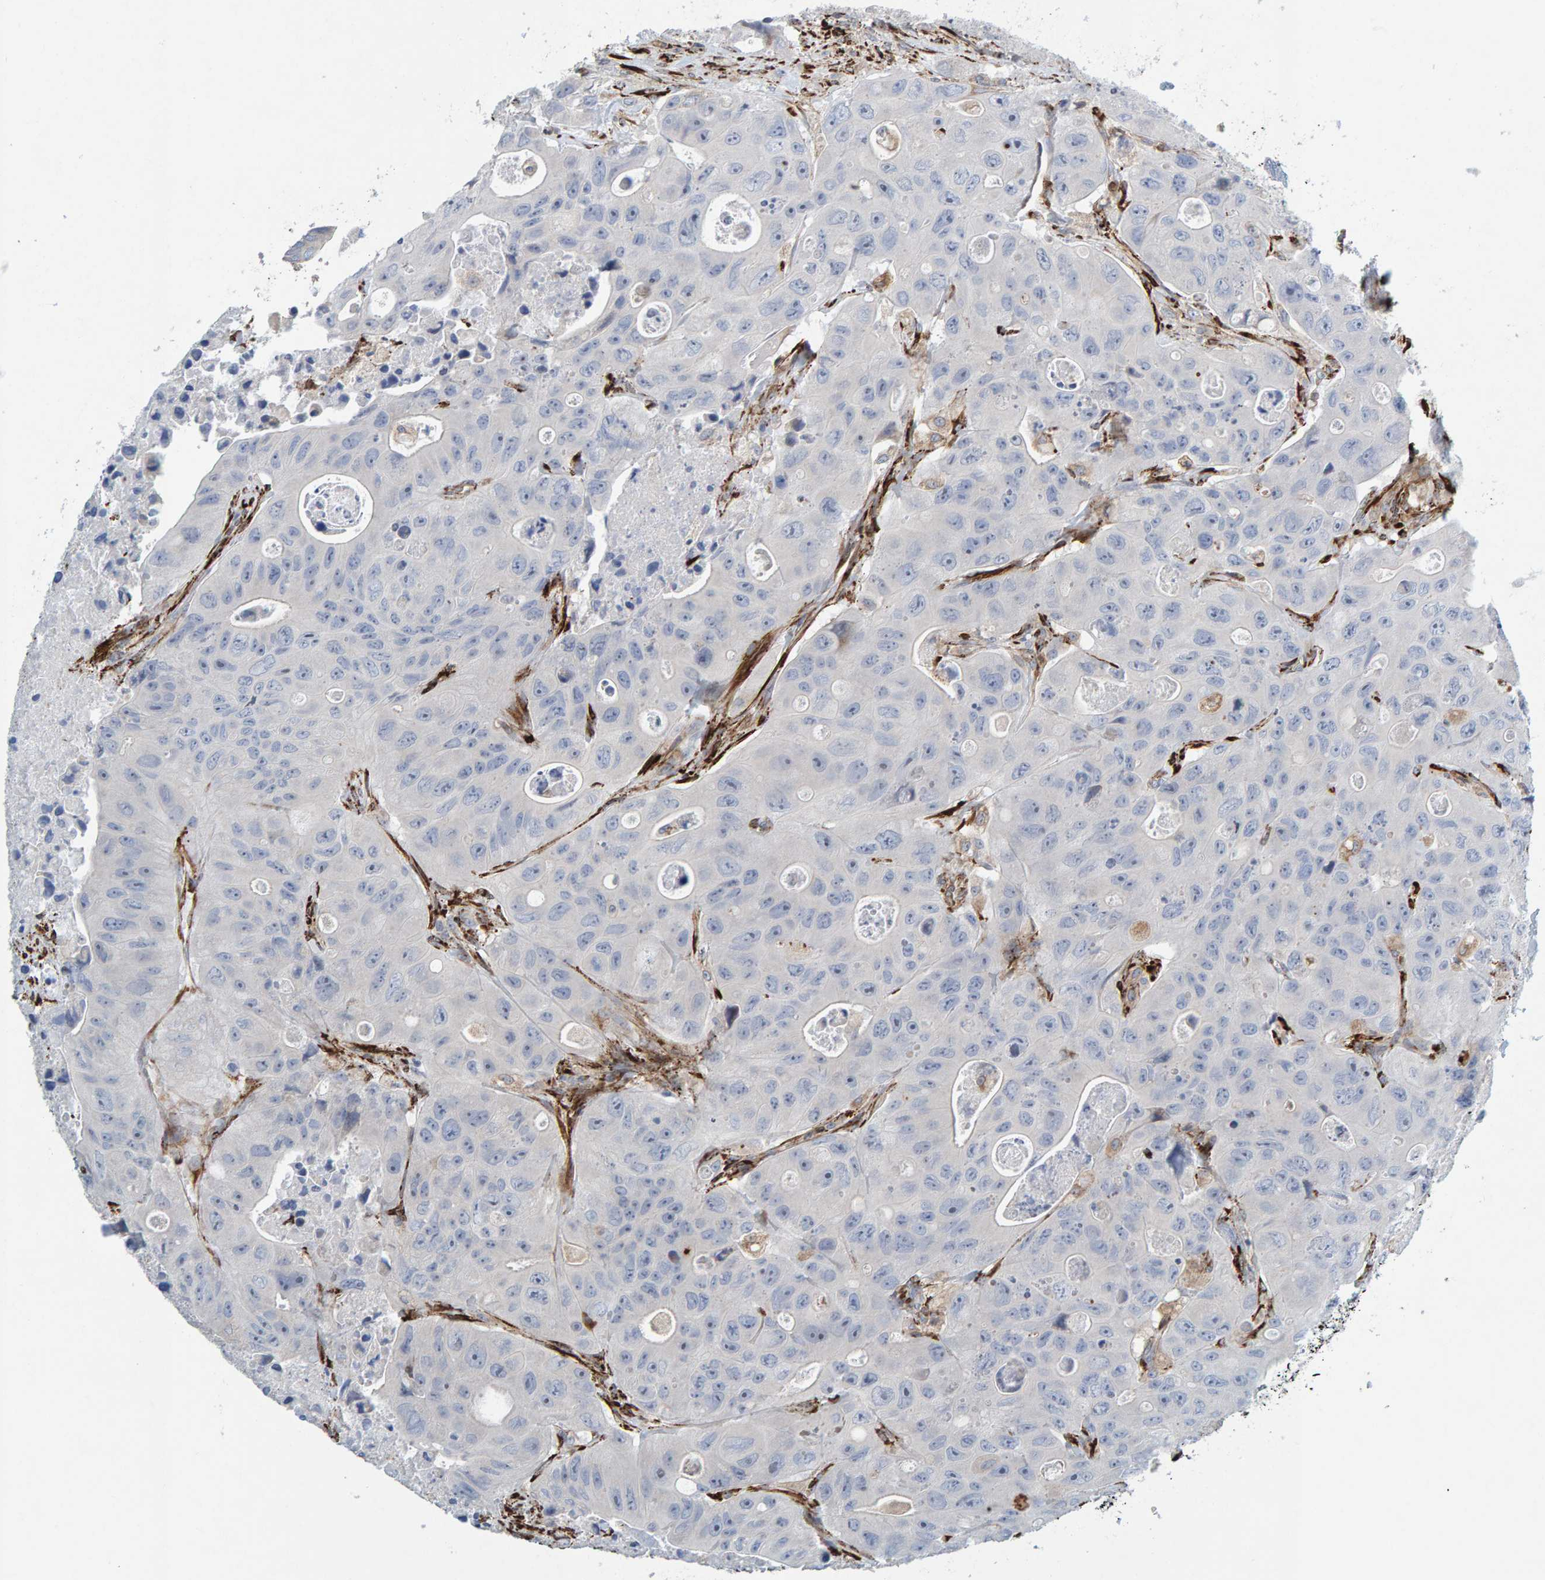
{"staining": {"intensity": "negative", "quantity": "none", "location": "none"}, "tissue": "colorectal cancer", "cell_type": "Tumor cells", "image_type": "cancer", "snomed": [{"axis": "morphology", "description": "Adenocarcinoma, NOS"}, {"axis": "topography", "description": "Colon"}], "caption": "Immunohistochemical staining of colorectal cancer (adenocarcinoma) reveals no significant expression in tumor cells. Brightfield microscopy of immunohistochemistry stained with DAB (3,3'-diaminobenzidine) (brown) and hematoxylin (blue), captured at high magnification.", "gene": "MMP16", "patient": {"sex": "female", "age": 46}}